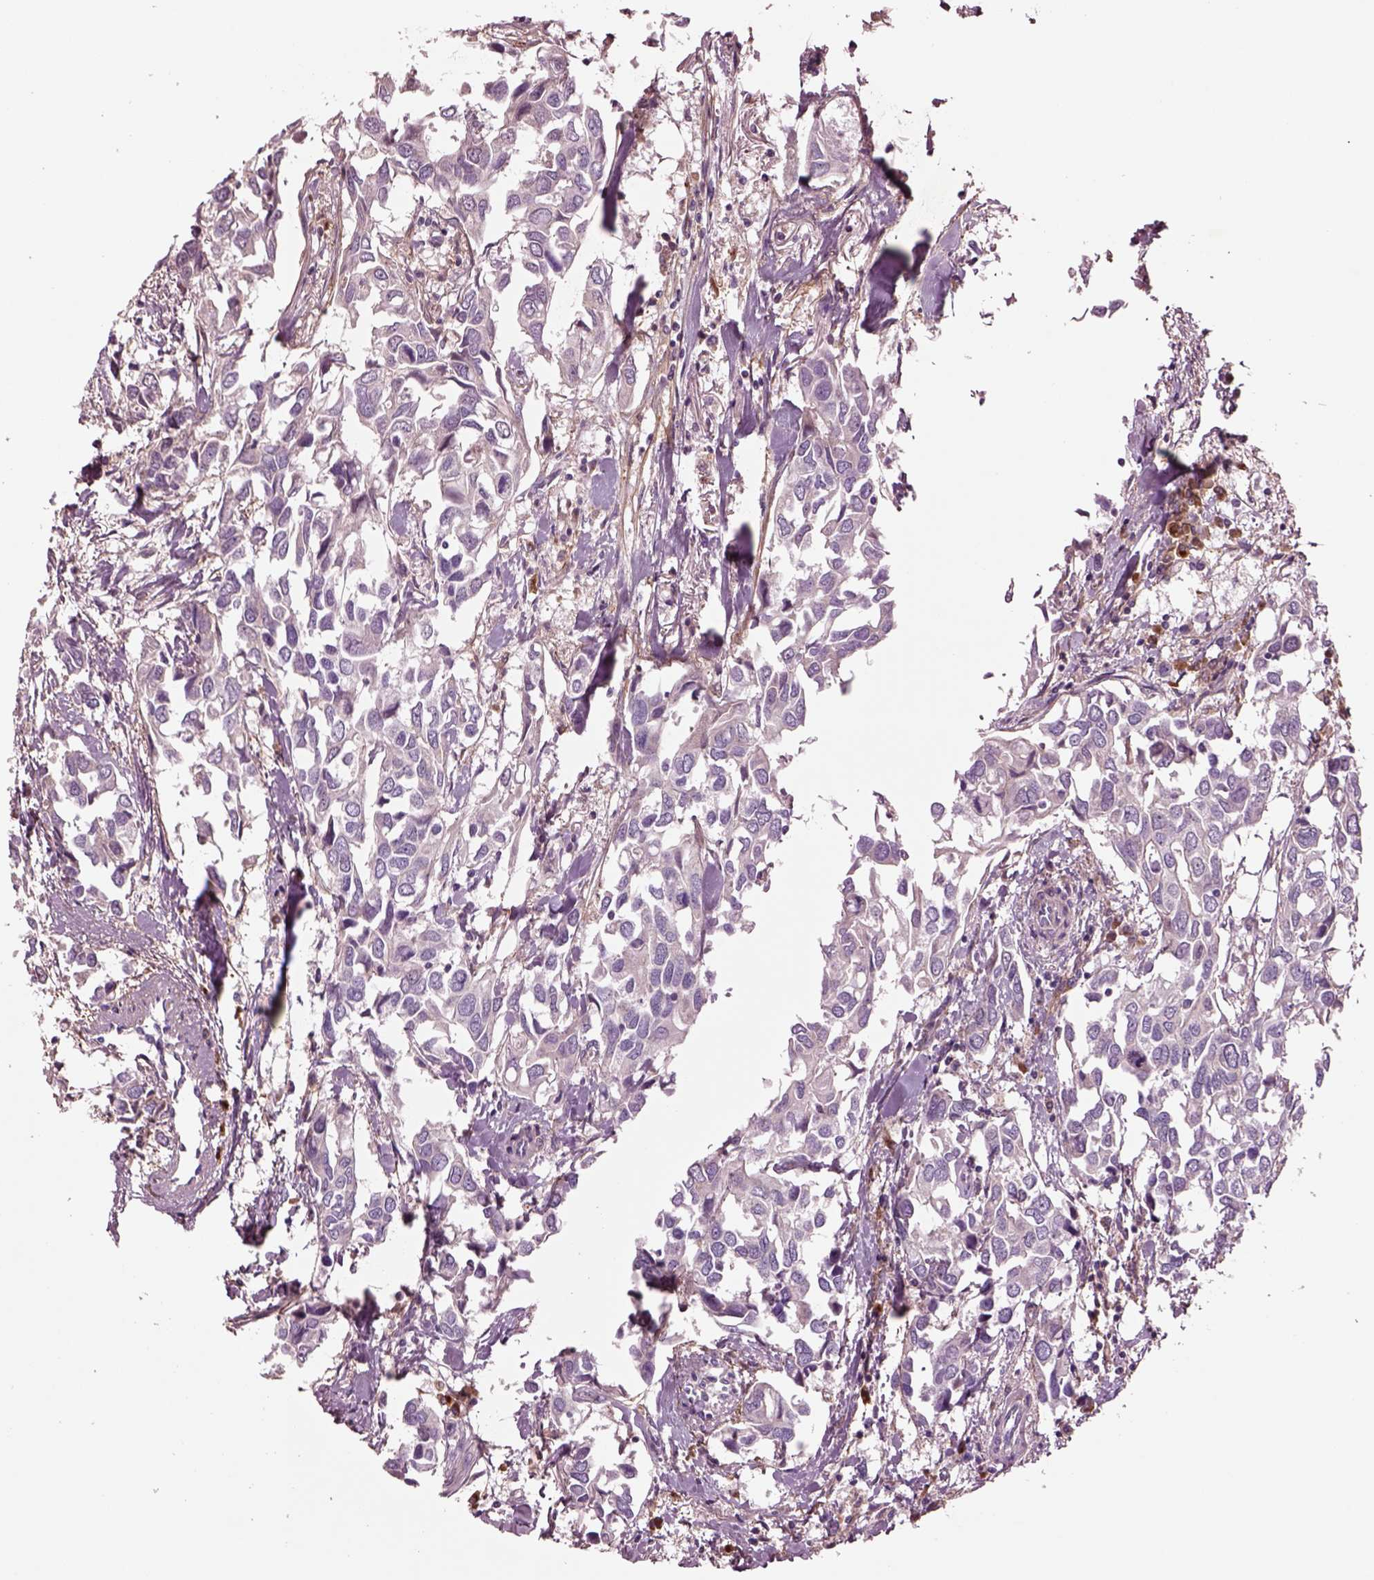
{"staining": {"intensity": "negative", "quantity": "none", "location": "none"}, "tissue": "breast cancer", "cell_type": "Tumor cells", "image_type": "cancer", "snomed": [{"axis": "morphology", "description": "Duct carcinoma"}, {"axis": "topography", "description": "Breast"}], "caption": "Photomicrograph shows no protein staining in tumor cells of breast cancer tissue.", "gene": "SEC23A", "patient": {"sex": "female", "age": 83}}